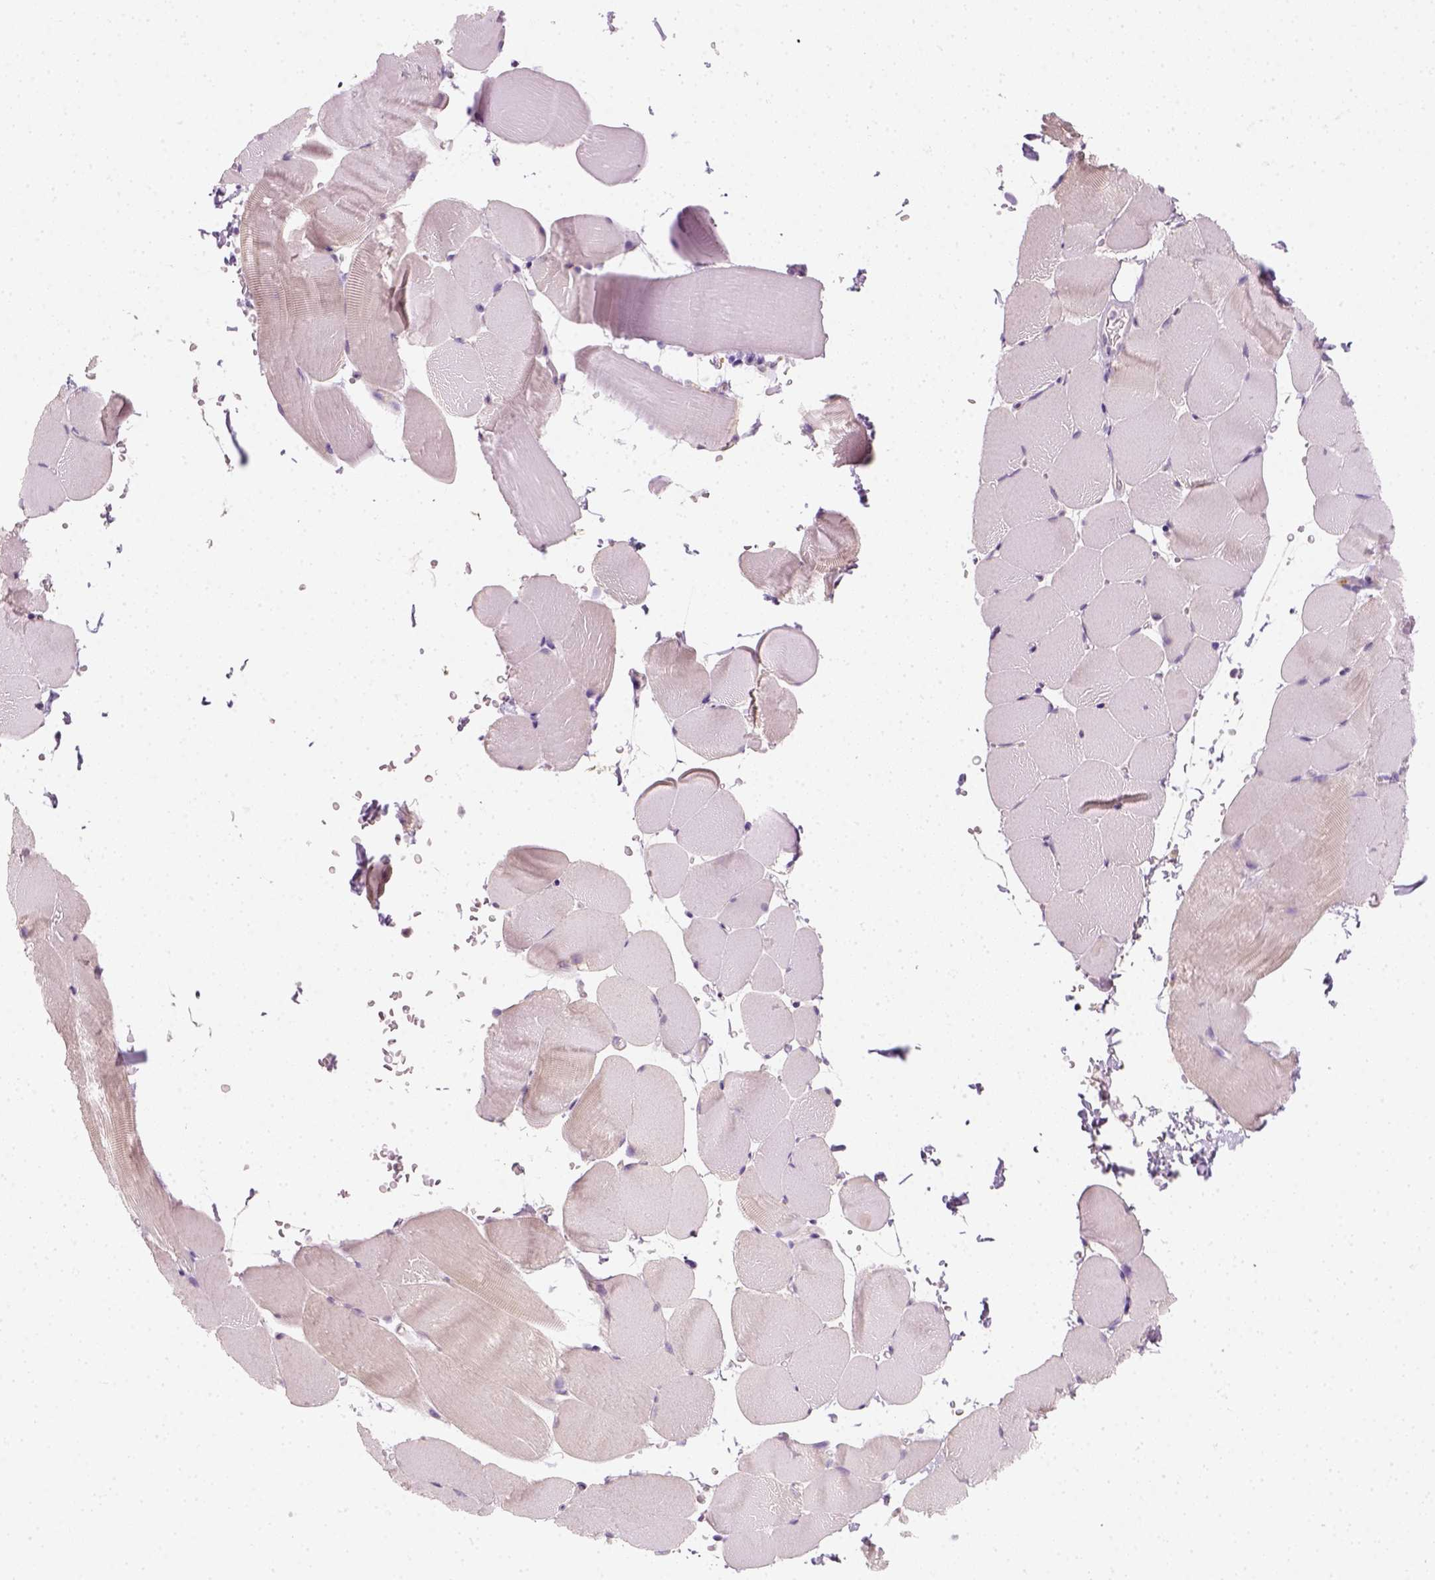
{"staining": {"intensity": "negative", "quantity": "none", "location": "none"}, "tissue": "skeletal muscle", "cell_type": "Myocytes", "image_type": "normal", "snomed": [{"axis": "morphology", "description": "Normal tissue, NOS"}, {"axis": "topography", "description": "Skeletal muscle"}], "caption": "Protein analysis of benign skeletal muscle displays no significant expression in myocytes. (Stains: DAB immunohistochemistry (IHC) with hematoxylin counter stain, Microscopy: brightfield microscopy at high magnification).", "gene": "FAM163B", "patient": {"sex": "female", "age": 37}}